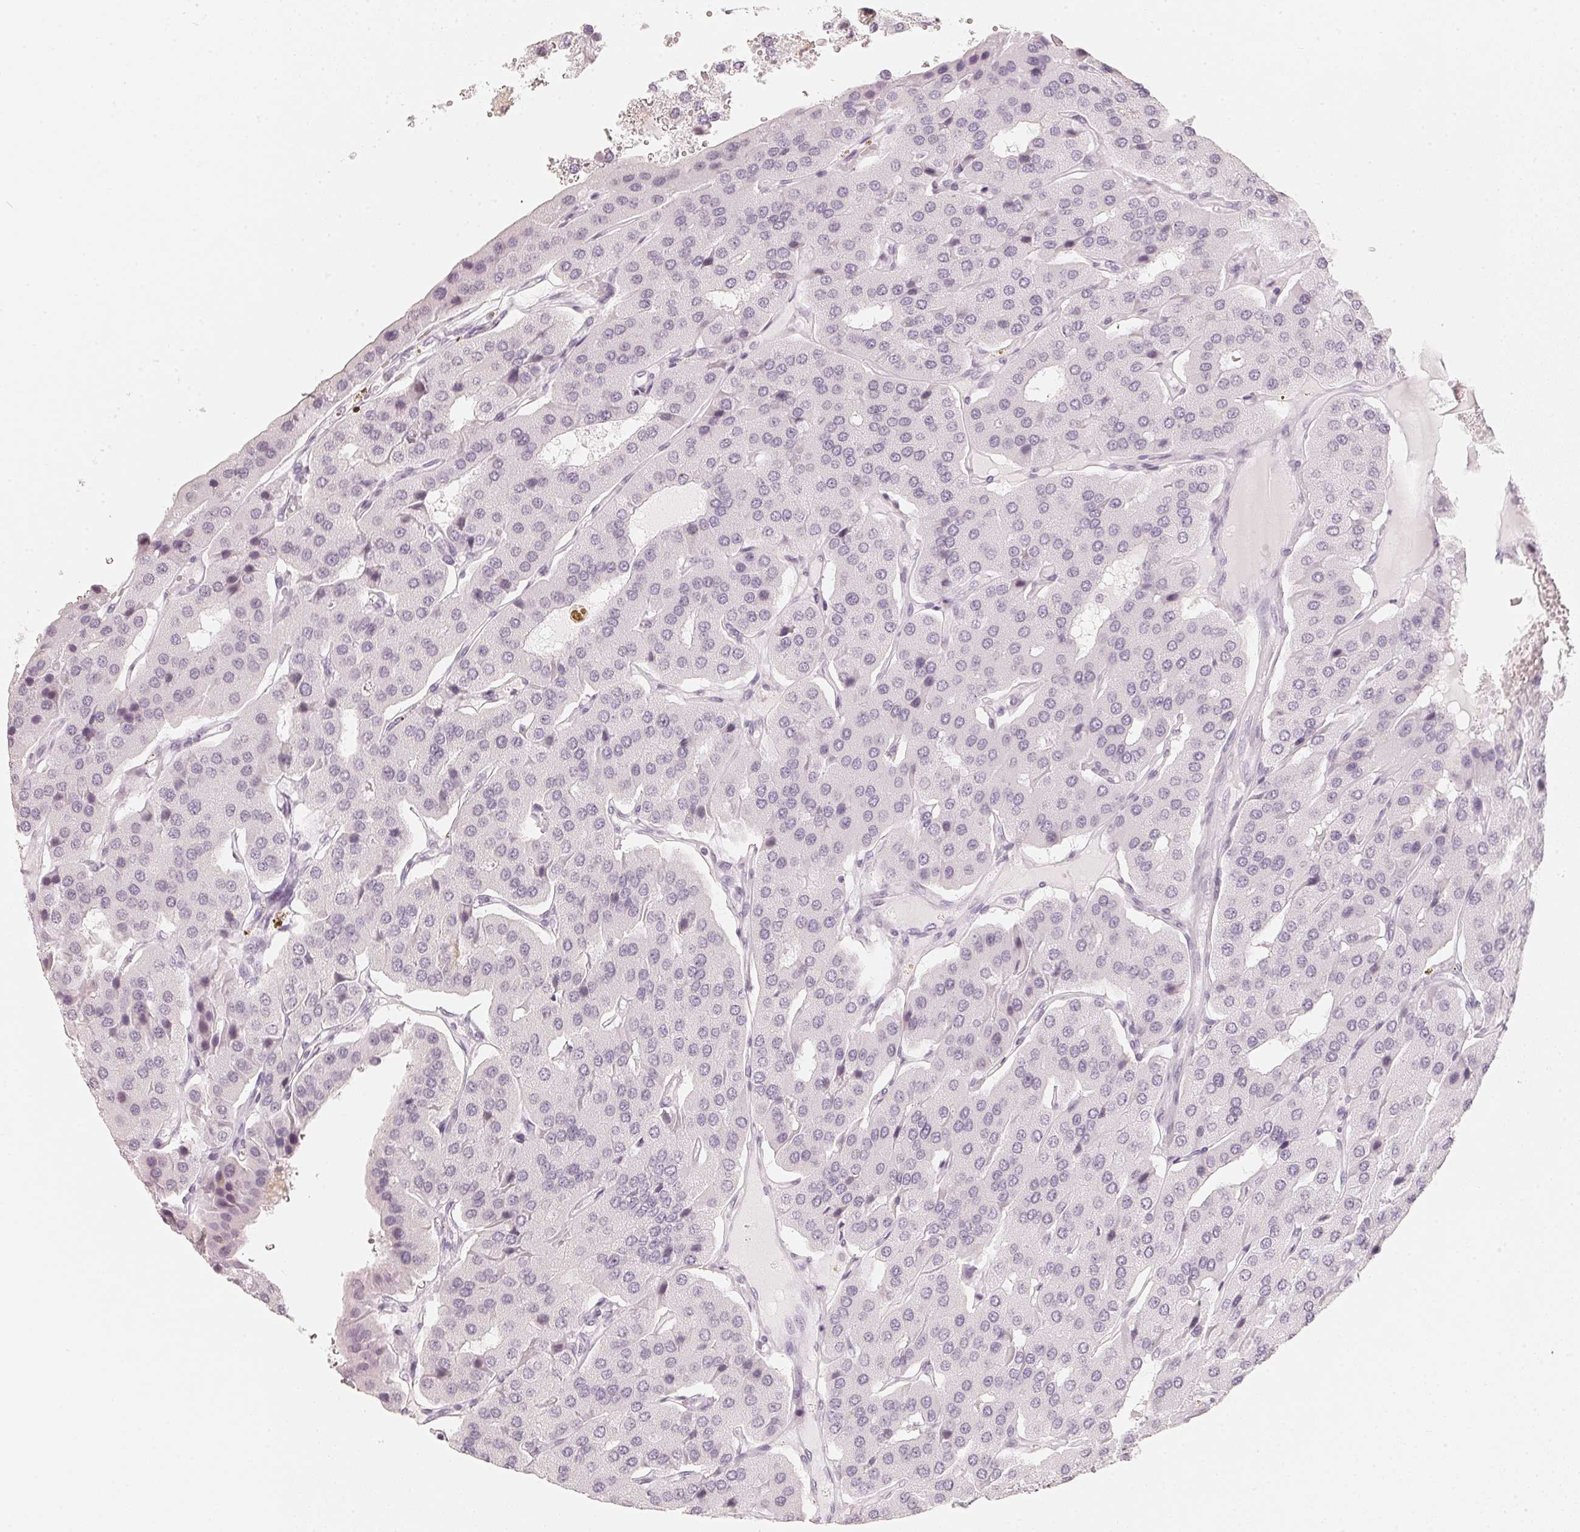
{"staining": {"intensity": "negative", "quantity": "none", "location": "none"}, "tissue": "parathyroid gland", "cell_type": "Glandular cells", "image_type": "normal", "snomed": [{"axis": "morphology", "description": "Normal tissue, NOS"}, {"axis": "morphology", "description": "Adenoma, NOS"}, {"axis": "topography", "description": "Parathyroid gland"}], "caption": "Immunohistochemistry image of normal parathyroid gland stained for a protein (brown), which exhibits no expression in glandular cells.", "gene": "SLC22A8", "patient": {"sex": "female", "age": 86}}